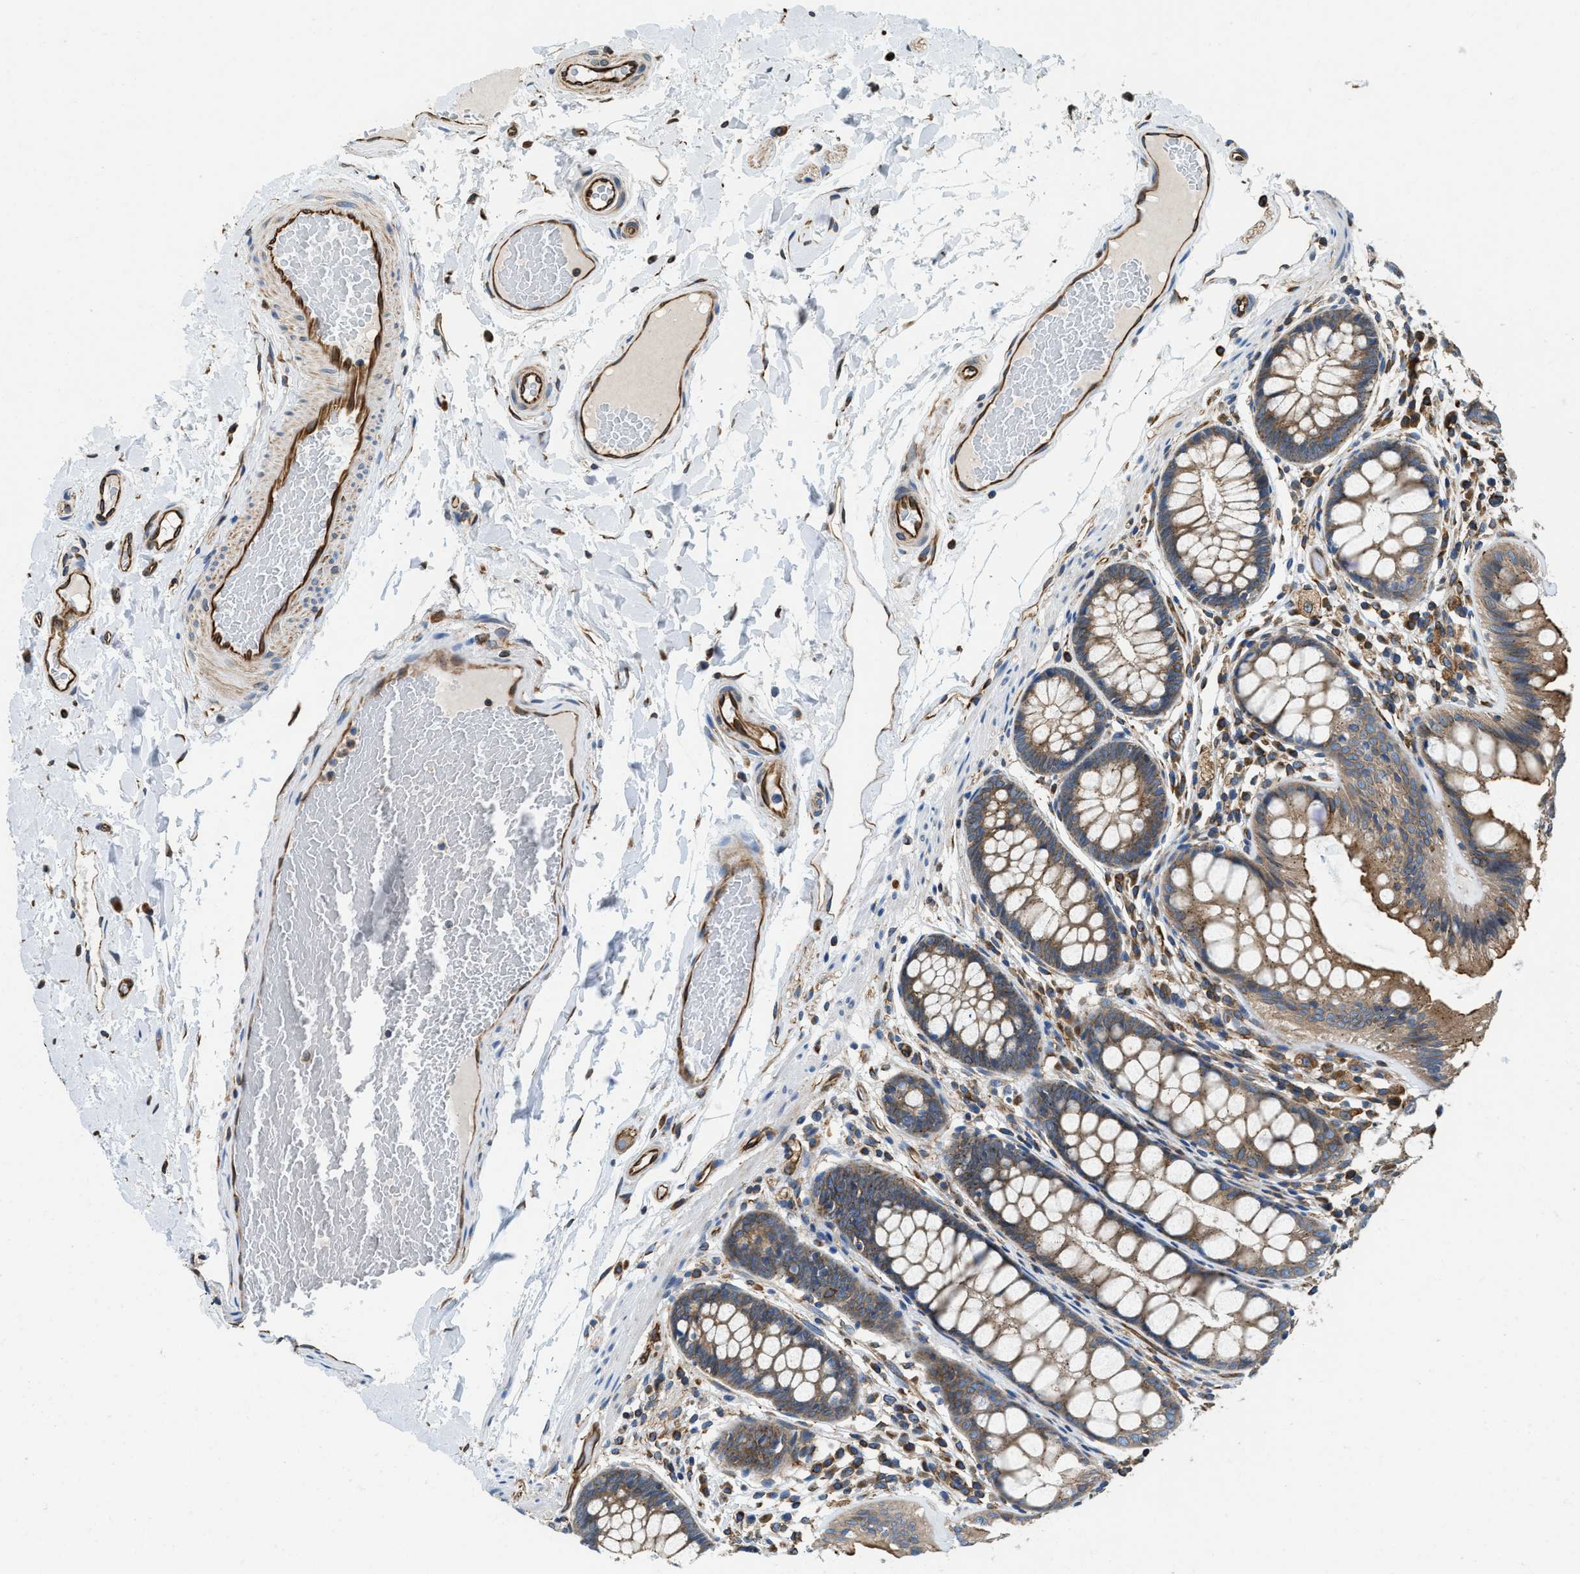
{"staining": {"intensity": "strong", "quantity": ">75%", "location": "cytoplasmic/membranous"}, "tissue": "colon", "cell_type": "Endothelial cells", "image_type": "normal", "snomed": [{"axis": "morphology", "description": "Normal tissue, NOS"}, {"axis": "topography", "description": "Colon"}], "caption": "This image exhibits IHC staining of normal human colon, with high strong cytoplasmic/membranous positivity in approximately >75% of endothelial cells.", "gene": "HSD17B12", "patient": {"sex": "female", "age": 56}}